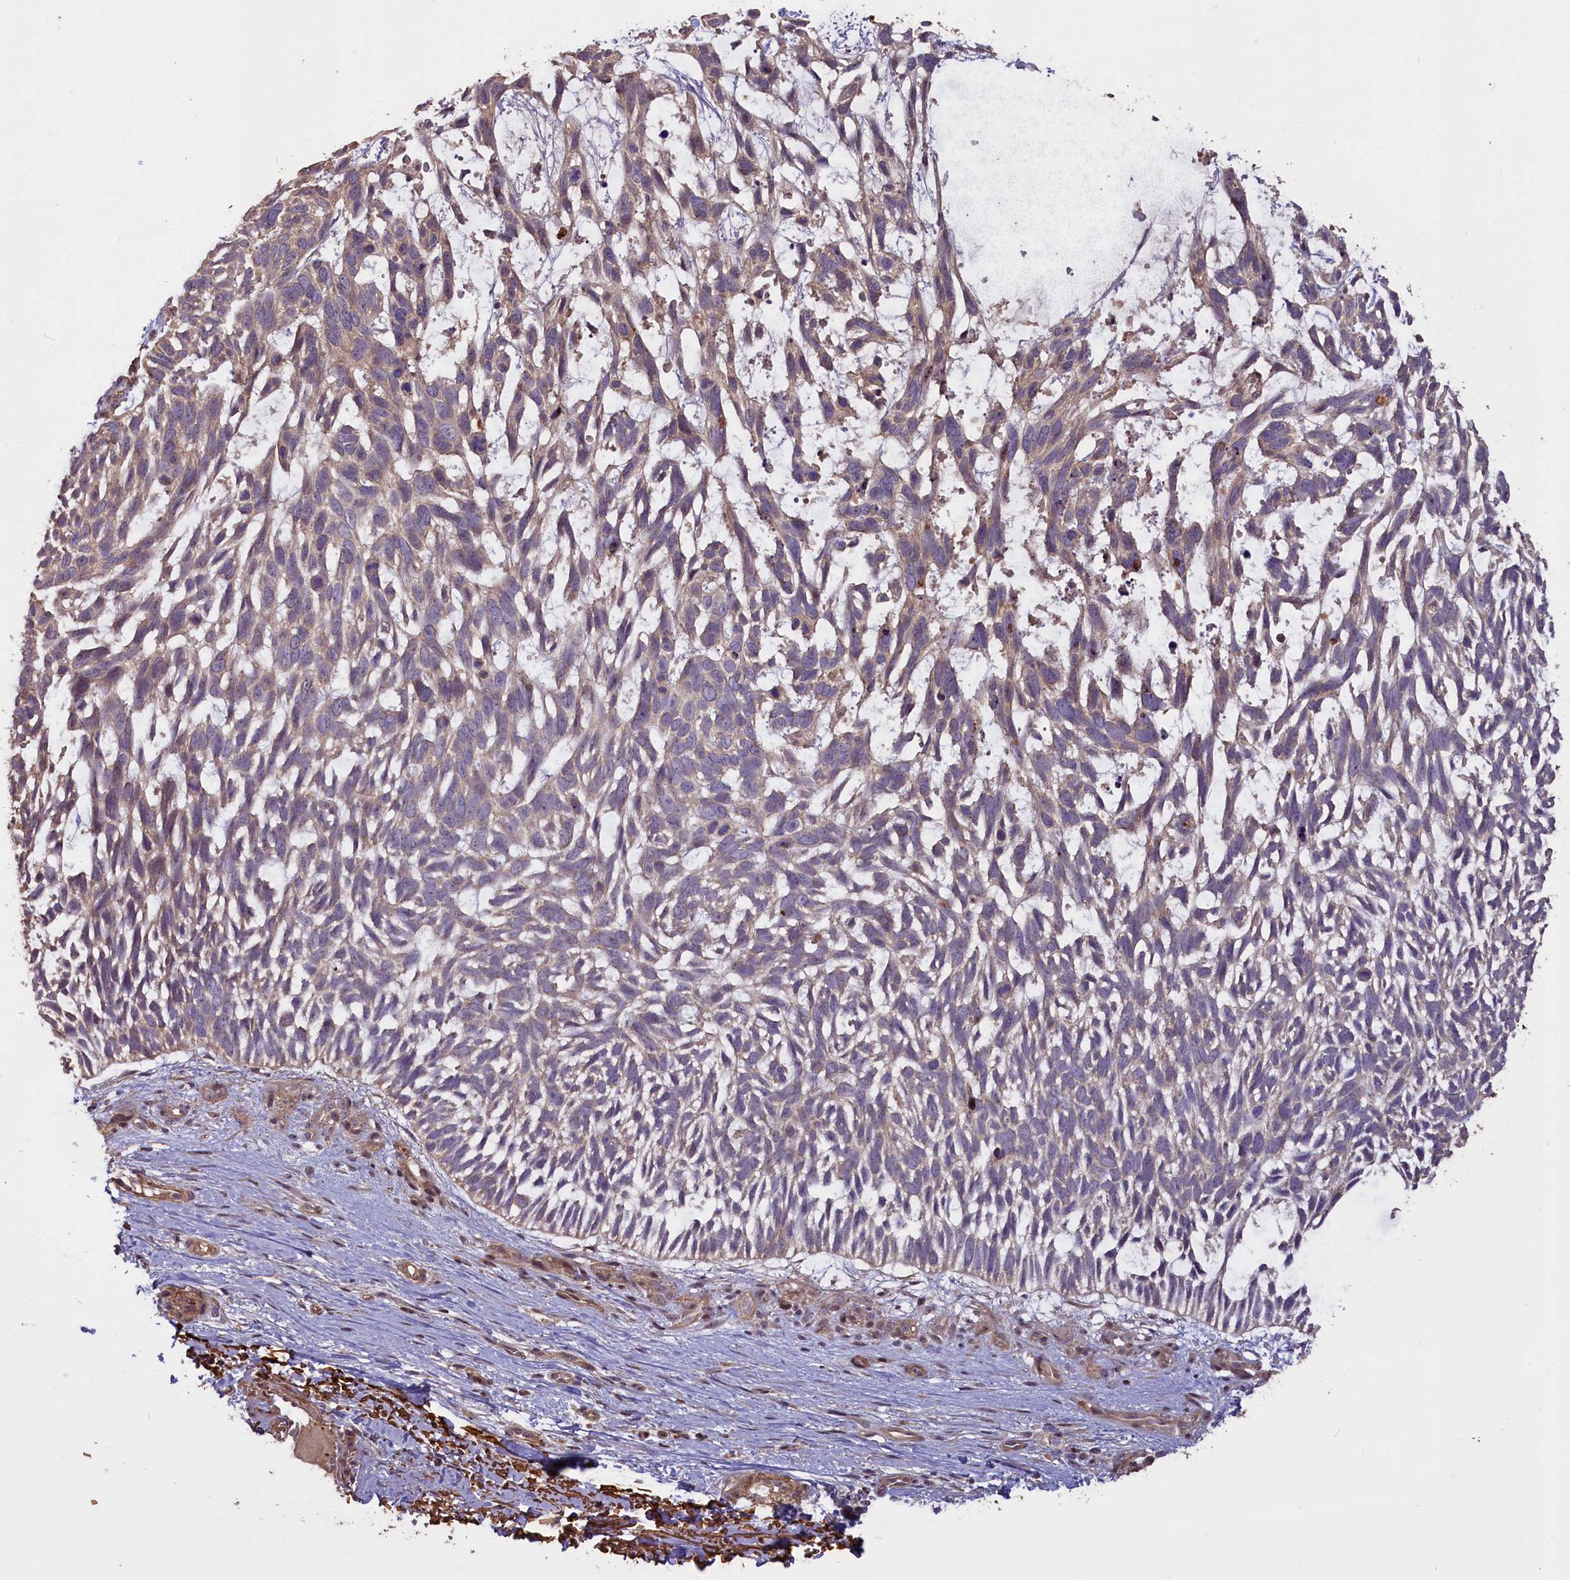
{"staining": {"intensity": "weak", "quantity": "25%-75%", "location": "cytoplasmic/membranous"}, "tissue": "skin cancer", "cell_type": "Tumor cells", "image_type": "cancer", "snomed": [{"axis": "morphology", "description": "Basal cell carcinoma"}, {"axis": "topography", "description": "Skin"}], "caption": "Skin basal cell carcinoma stained with a protein marker demonstrates weak staining in tumor cells.", "gene": "FUZ", "patient": {"sex": "male", "age": 88}}